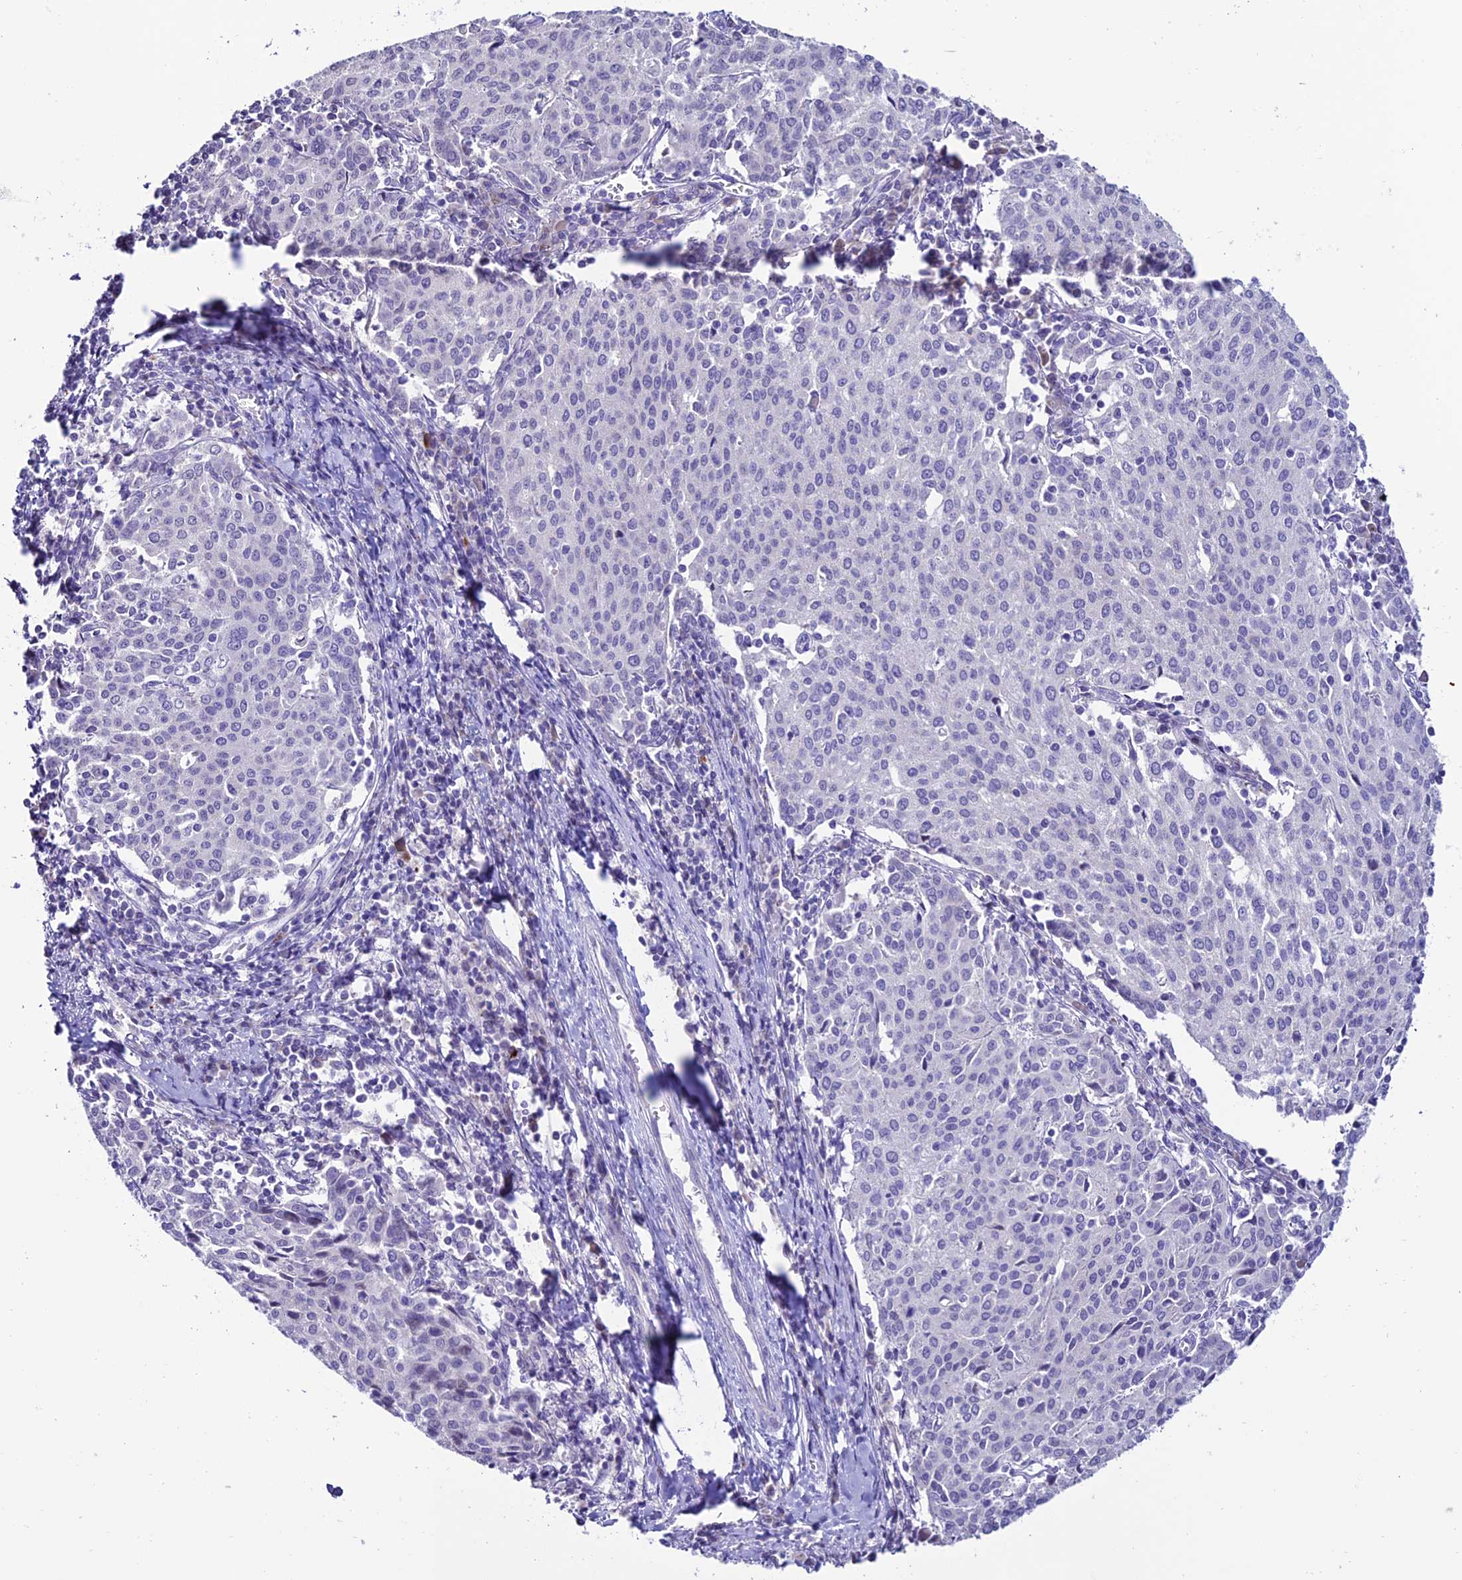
{"staining": {"intensity": "negative", "quantity": "none", "location": "none"}, "tissue": "cervical cancer", "cell_type": "Tumor cells", "image_type": "cancer", "snomed": [{"axis": "morphology", "description": "Squamous cell carcinoma, NOS"}, {"axis": "topography", "description": "Cervix"}], "caption": "Immunohistochemistry photomicrograph of neoplastic tissue: squamous cell carcinoma (cervical) stained with DAB (3,3'-diaminobenzidine) exhibits no significant protein expression in tumor cells.", "gene": "SLC10A1", "patient": {"sex": "female", "age": 46}}